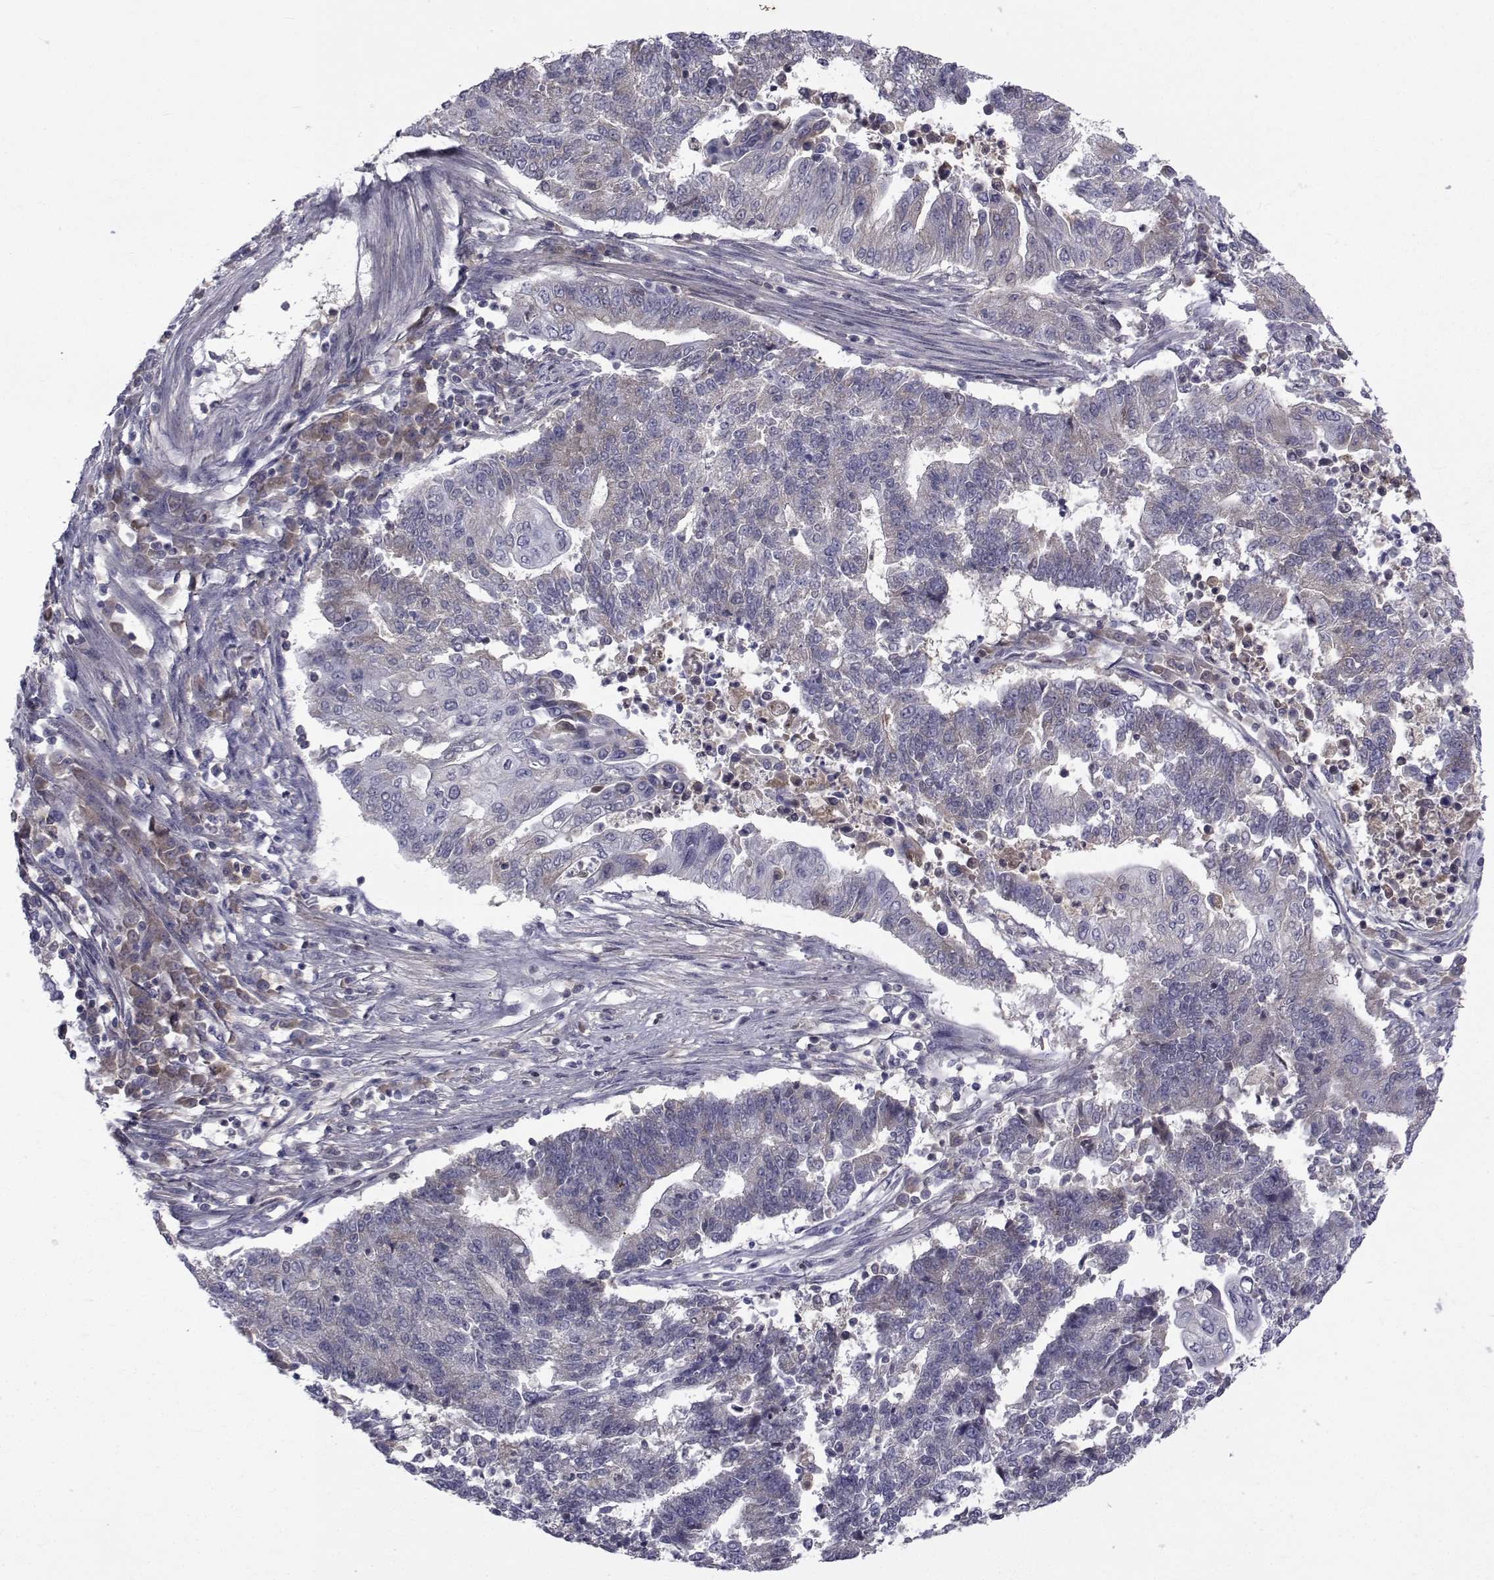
{"staining": {"intensity": "weak", "quantity": "<25%", "location": "cytoplasmic/membranous"}, "tissue": "endometrial cancer", "cell_type": "Tumor cells", "image_type": "cancer", "snomed": [{"axis": "morphology", "description": "Adenocarcinoma, NOS"}, {"axis": "topography", "description": "Uterus"}, {"axis": "topography", "description": "Endometrium"}], "caption": "Immunohistochemical staining of endometrial cancer (adenocarcinoma) shows no significant staining in tumor cells. (Stains: DAB immunohistochemistry (IHC) with hematoxylin counter stain, Microscopy: brightfield microscopy at high magnification).", "gene": "PAX2", "patient": {"sex": "female", "age": 54}}